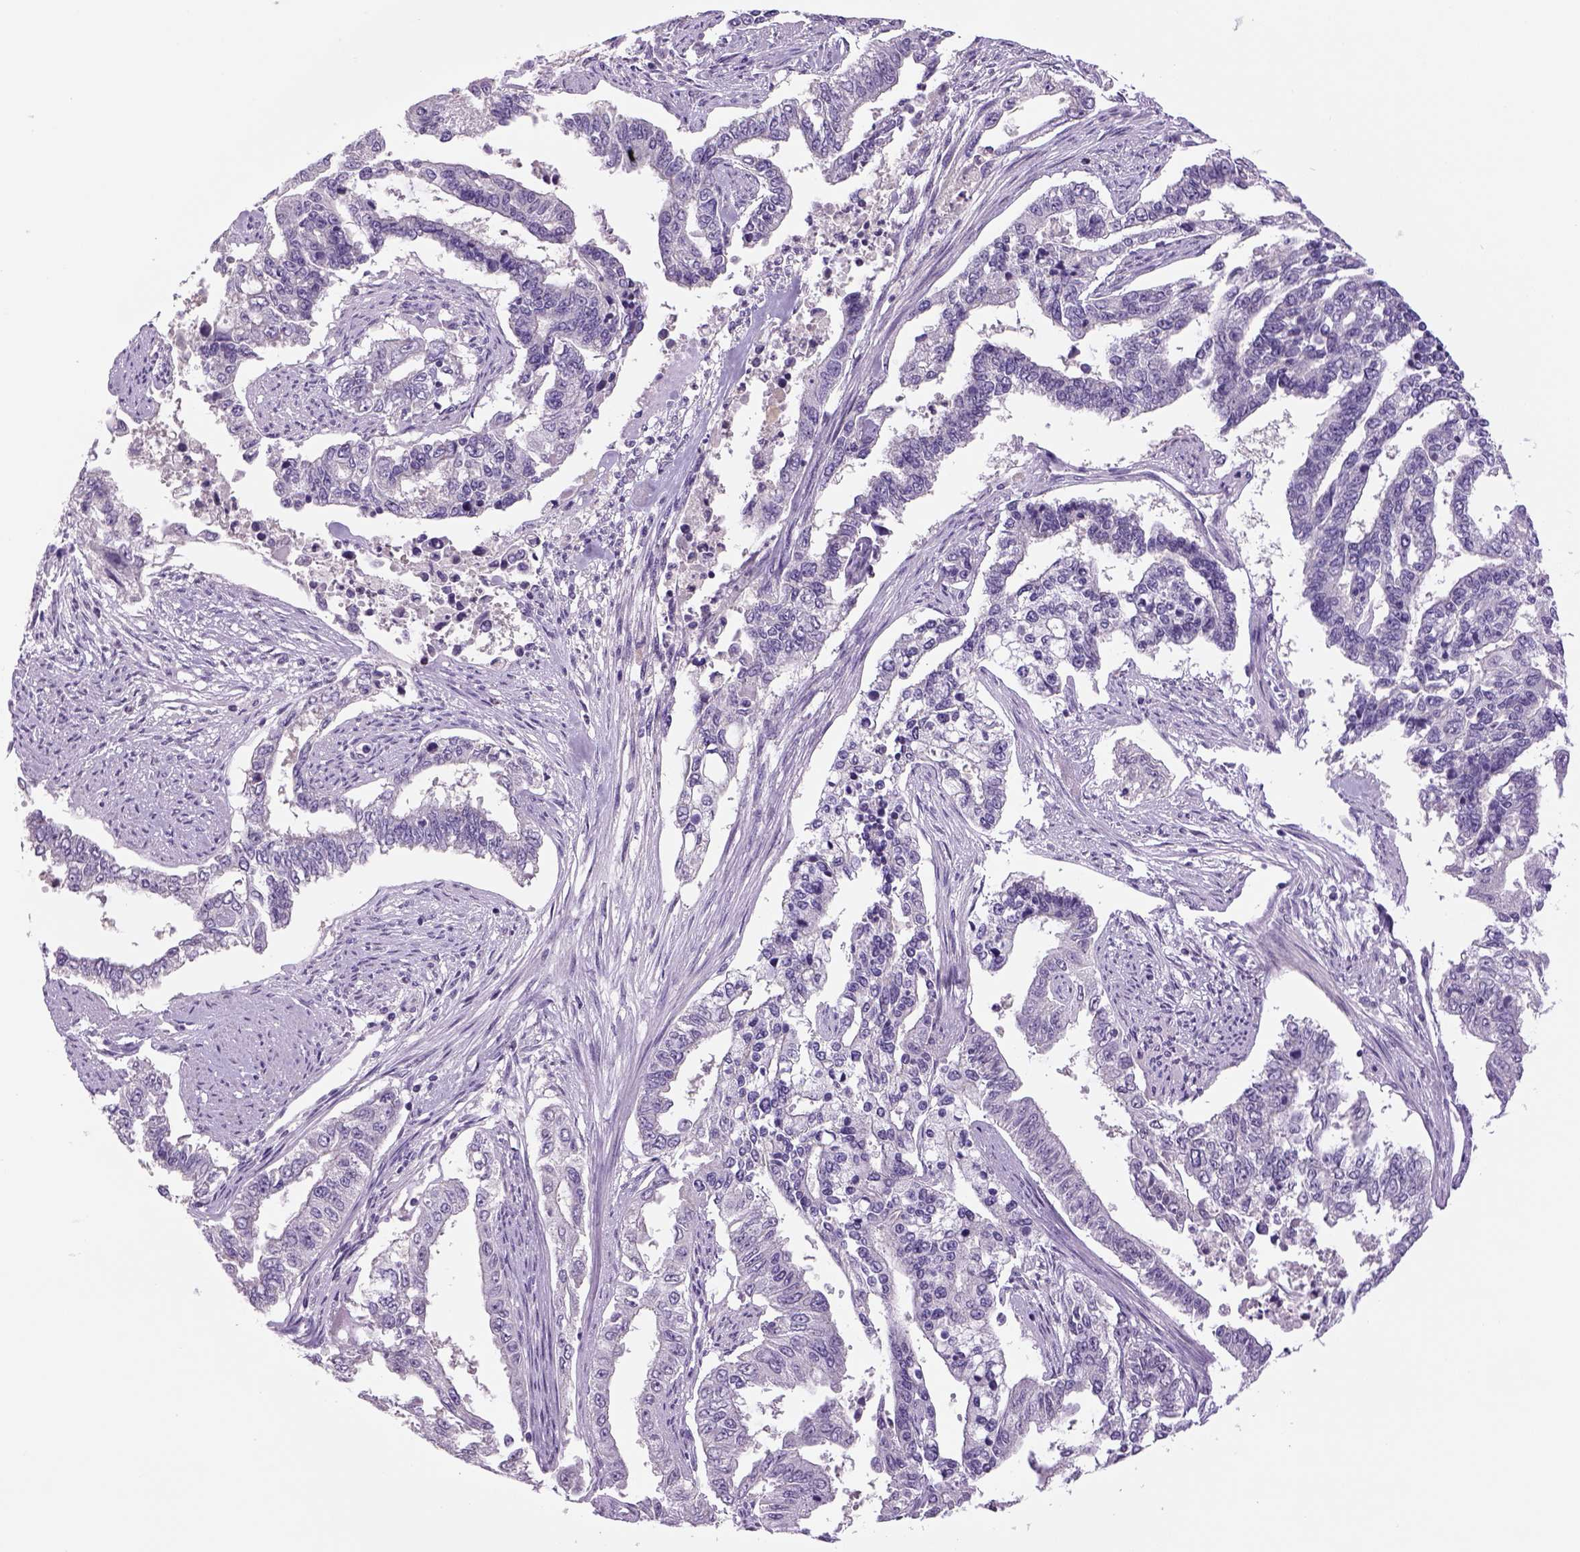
{"staining": {"intensity": "negative", "quantity": "none", "location": "none"}, "tissue": "endometrial cancer", "cell_type": "Tumor cells", "image_type": "cancer", "snomed": [{"axis": "morphology", "description": "Adenocarcinoma, NOS"}, {"axis": "topography", "description": "Uterus"}], "caption": "High power microscopy micrograph of an immunohistochemistry (IHC) micrograph of endometrial cancer (adenocarcinoma), revealing no significant positivity in tumor cells.", "gene": "DBH", "patient": {"sex": "female", "age": 59}}